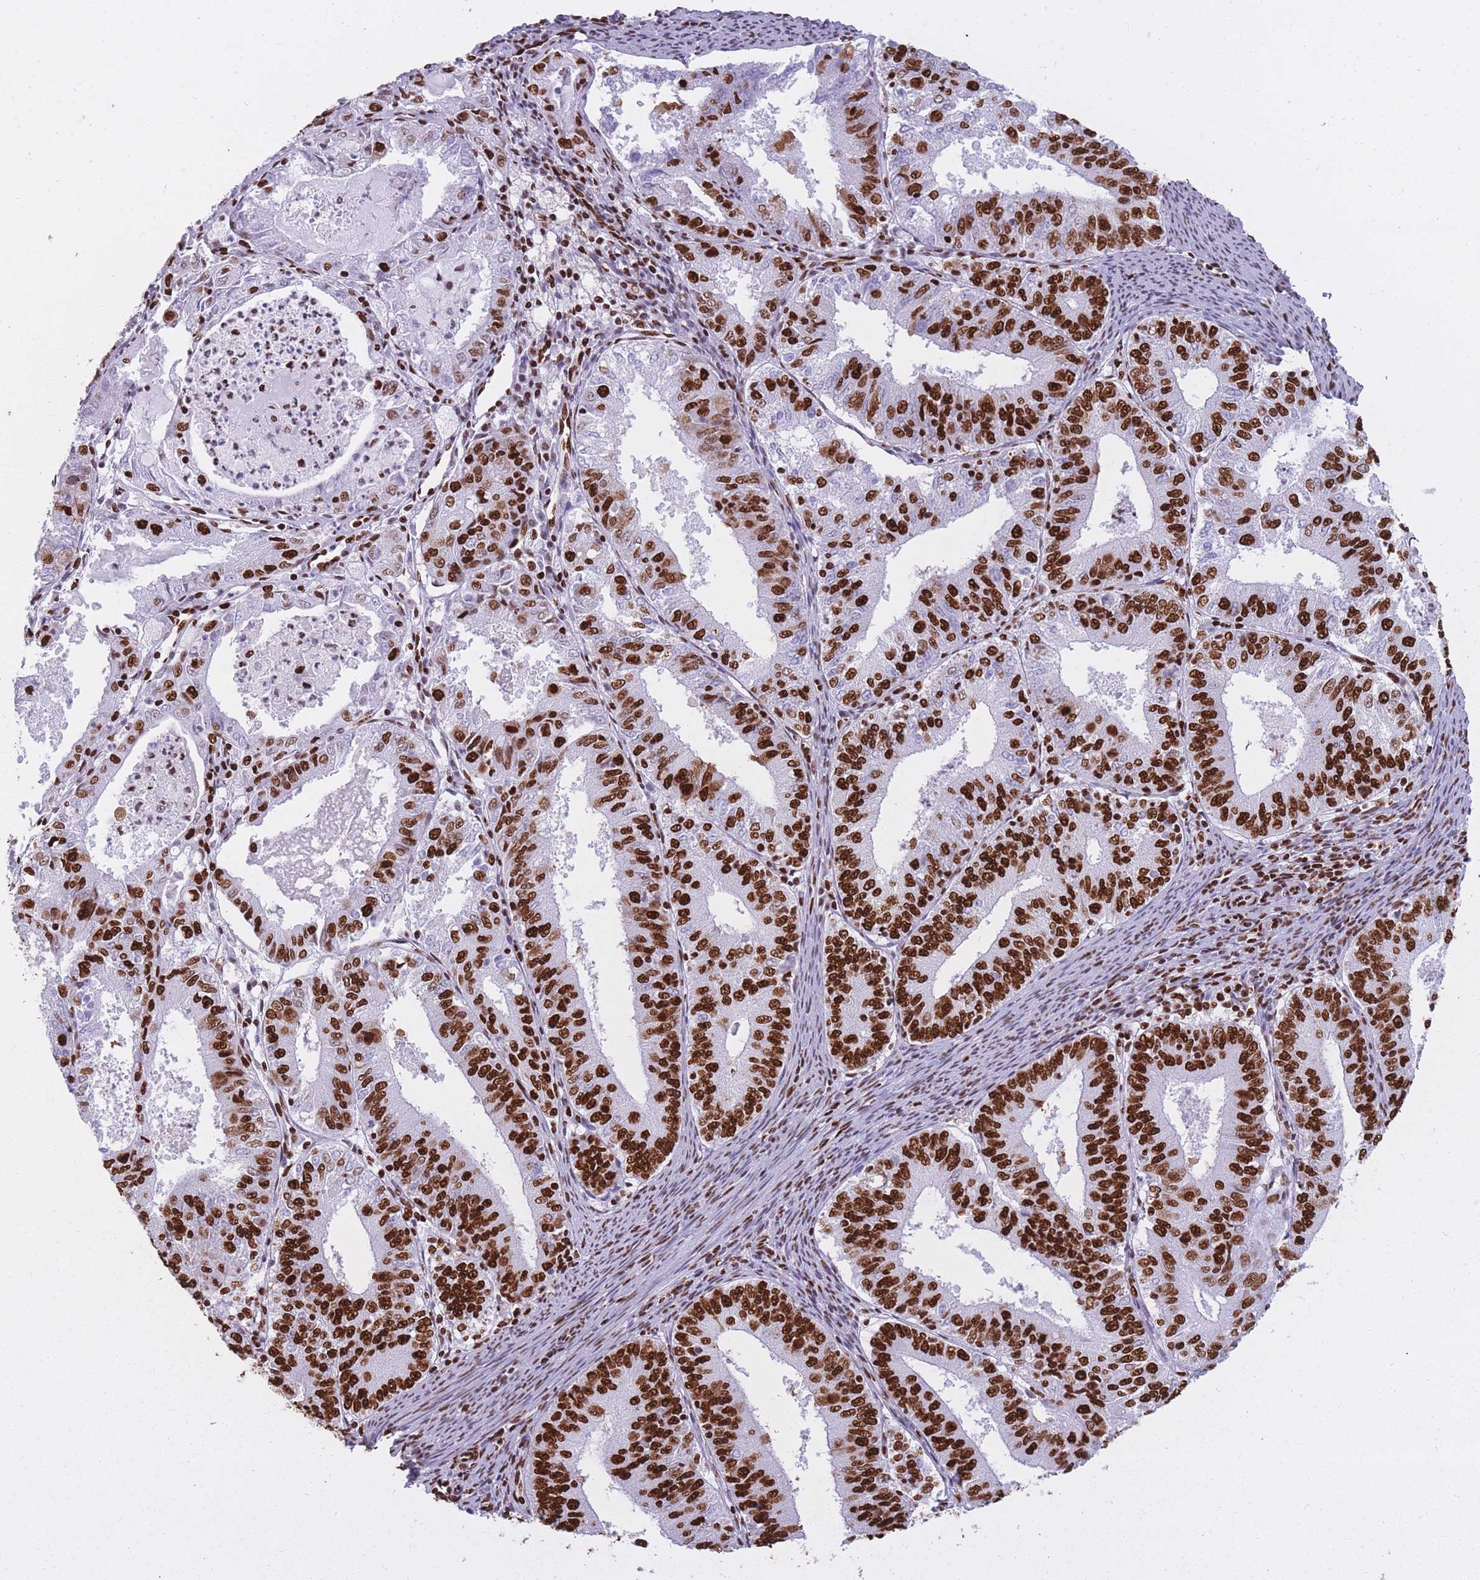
{"staining": {"intensity": "strong", "quantity": "25%-75%", "location": "nuclear"}, "tissue": "endometrial cancer", "cell_type": "Tumor cells", "image_type": "cancer", "snomed": [{"axis": "morphology", "description": "Adenocarcinoma, NOS"}, {"axis": "topography", "description": "Endometrium"}], "caption": "This image demonstrates immunohistochemistry staining of human endometrial adenocarcinoma, with high strong nuclear positivity in approximately 25%-75% of tumor cells.", "gene": "HNRNPUL1", "patient": {"sex": "female", "age": 57}}